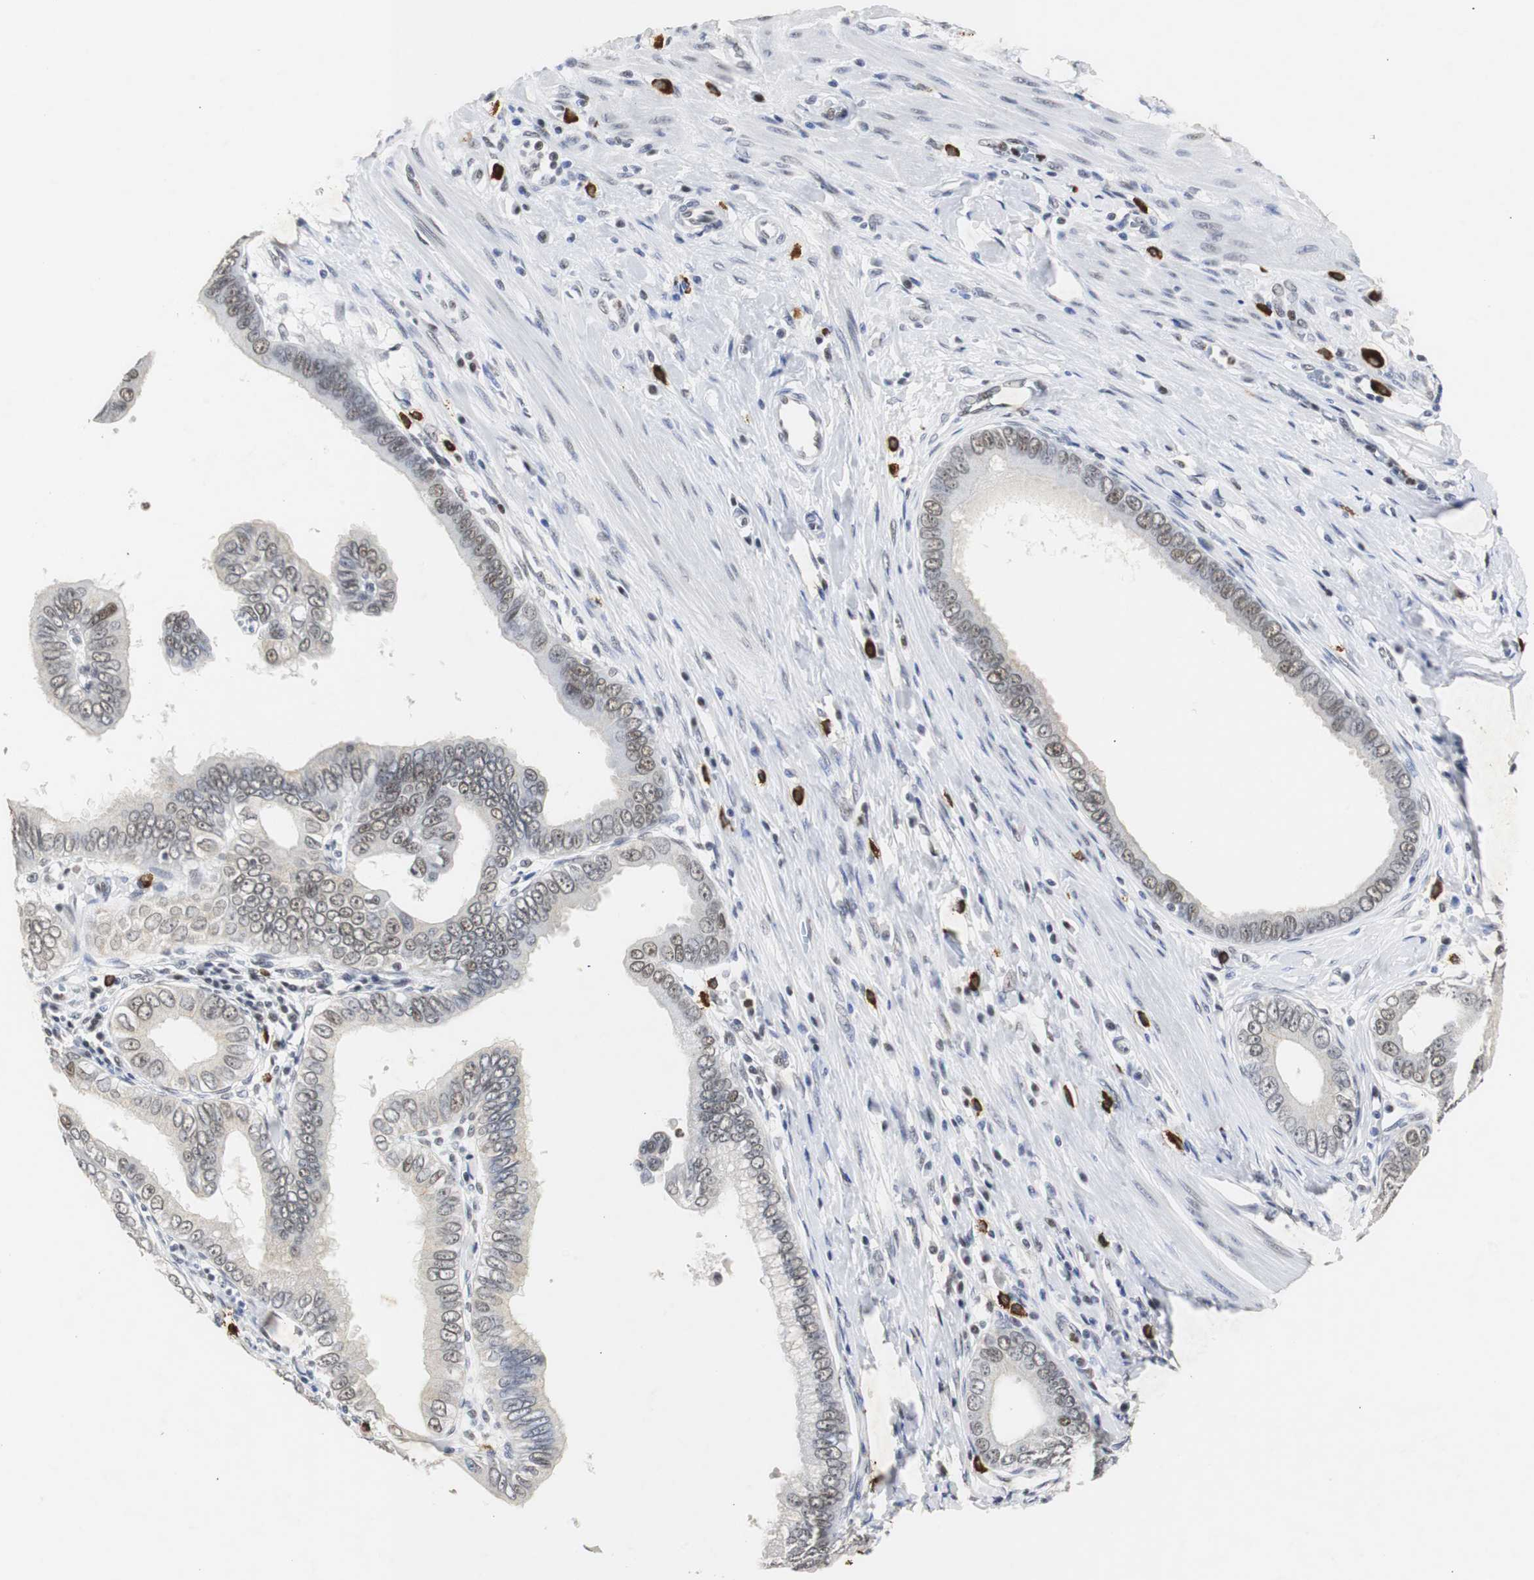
{"staining": {"intensity": "weak", "quantity": "<25%", "location": "nuclear"}, "tissue": "pancreatic cancer", "cell_type": "Tumor cells", "image_type": "cancer", "snomed": [{"axis": "morphology", "description": "Normal tissue, NOS"}, {"axis": "topography", "description": "Lymph node"}], "caption": "Immunohistochemistry of human pancreatic cancer displays no staining in tumor cells.", "gene": "ZFC3H1", "patient": {"sex": "male", "age": 50}}